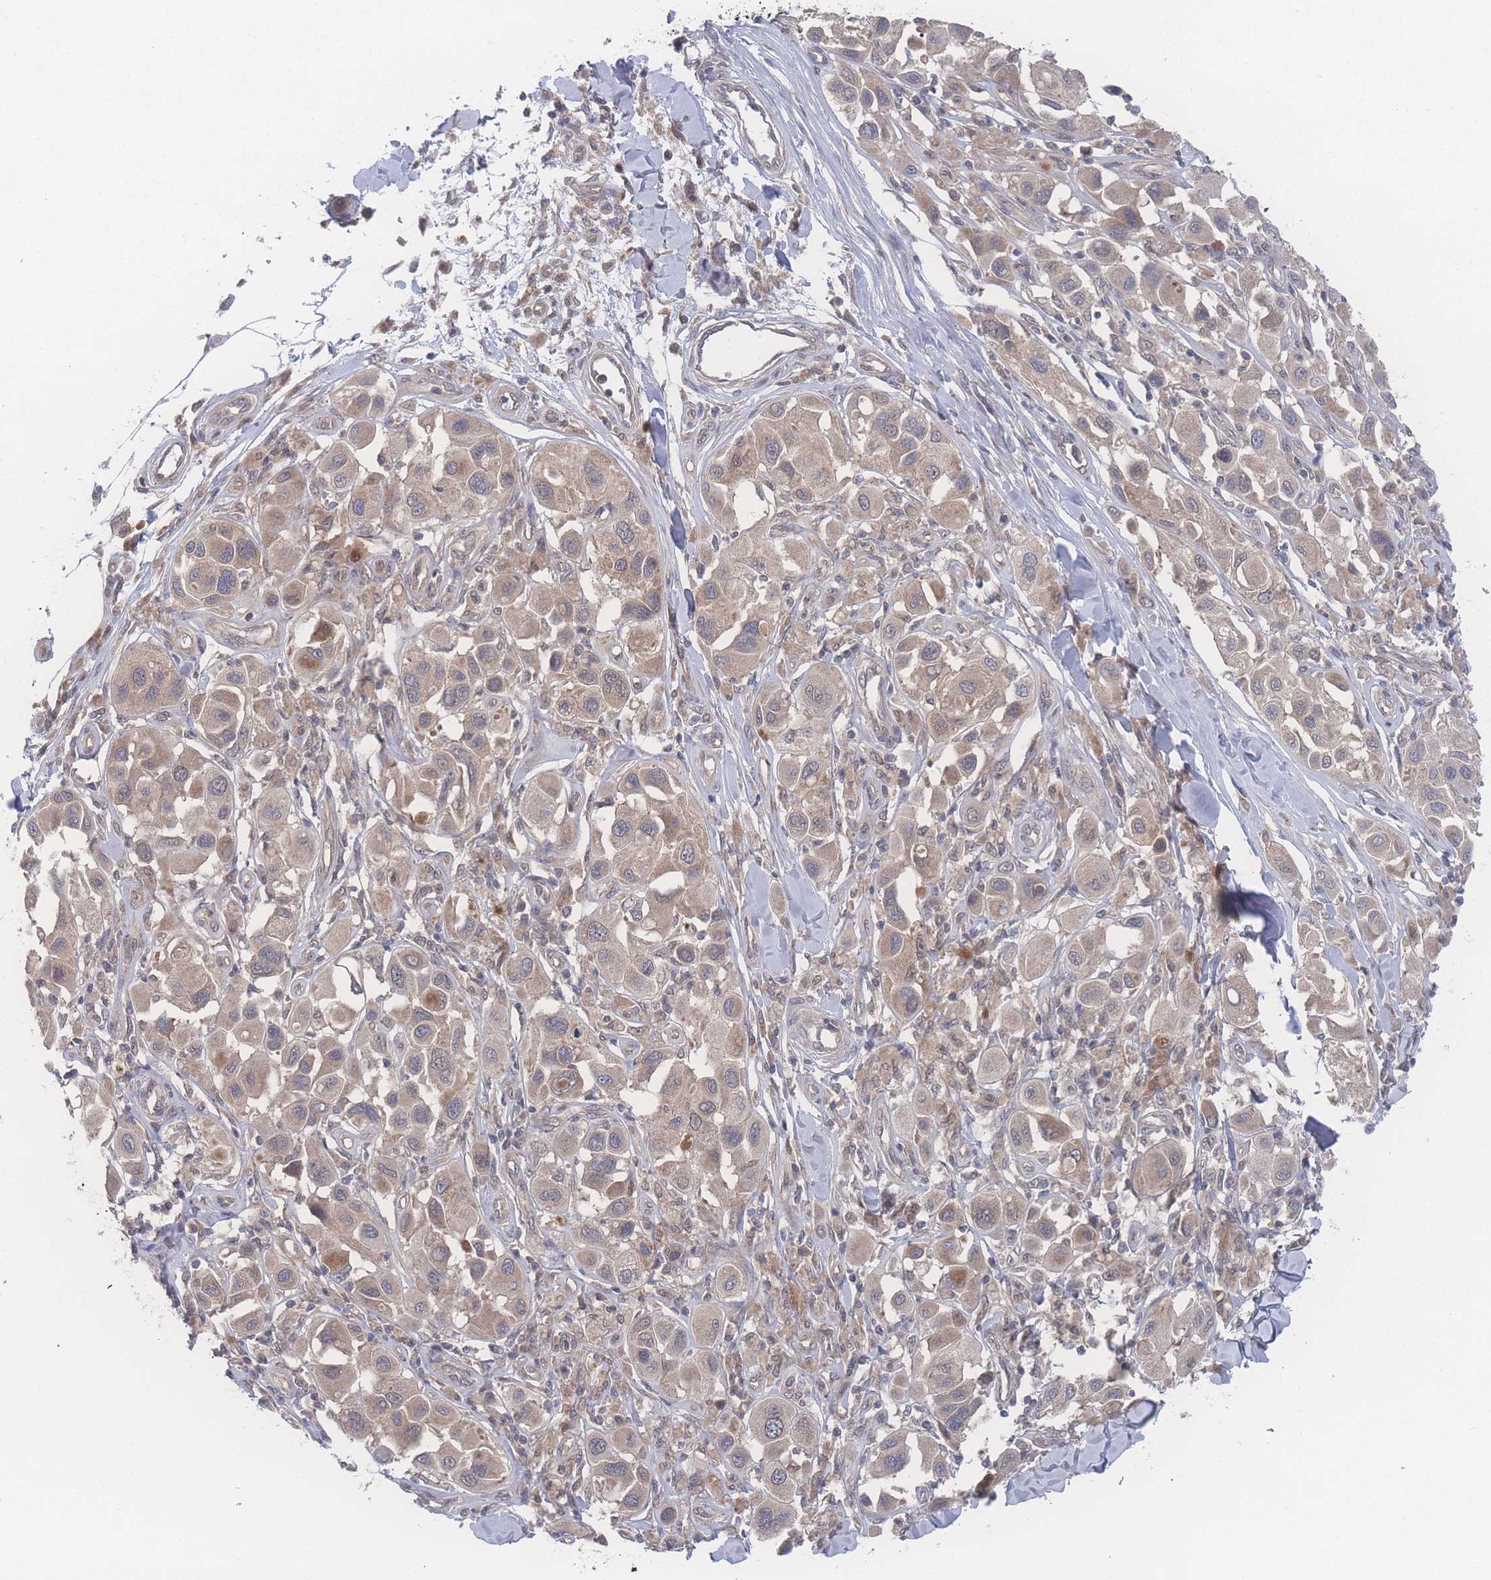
{"staining": {"intensity": "weak", "quantity": ">75%", "location": "cytoplasmic/membranous,nuclear"}, "tissue": "melanoma", "cell_type": "Tumor cells", "image_type": "cancer", "snomed": [{"axis": "morphology", "description": "Malignant melanoma, Metastatic site"}, {"axis": "topography", "description": "Skin"}], "caption": "This micrograph demonstrates immunohistochemistry (IHC) staining of malignant melanoma (metastatic site), with low weak cytoplasmic/membranous and nuclear staining in approximately >75% of tumor cells.", "gene": "NBEAL1", "patient": {"sex": "male", "age": 41}}